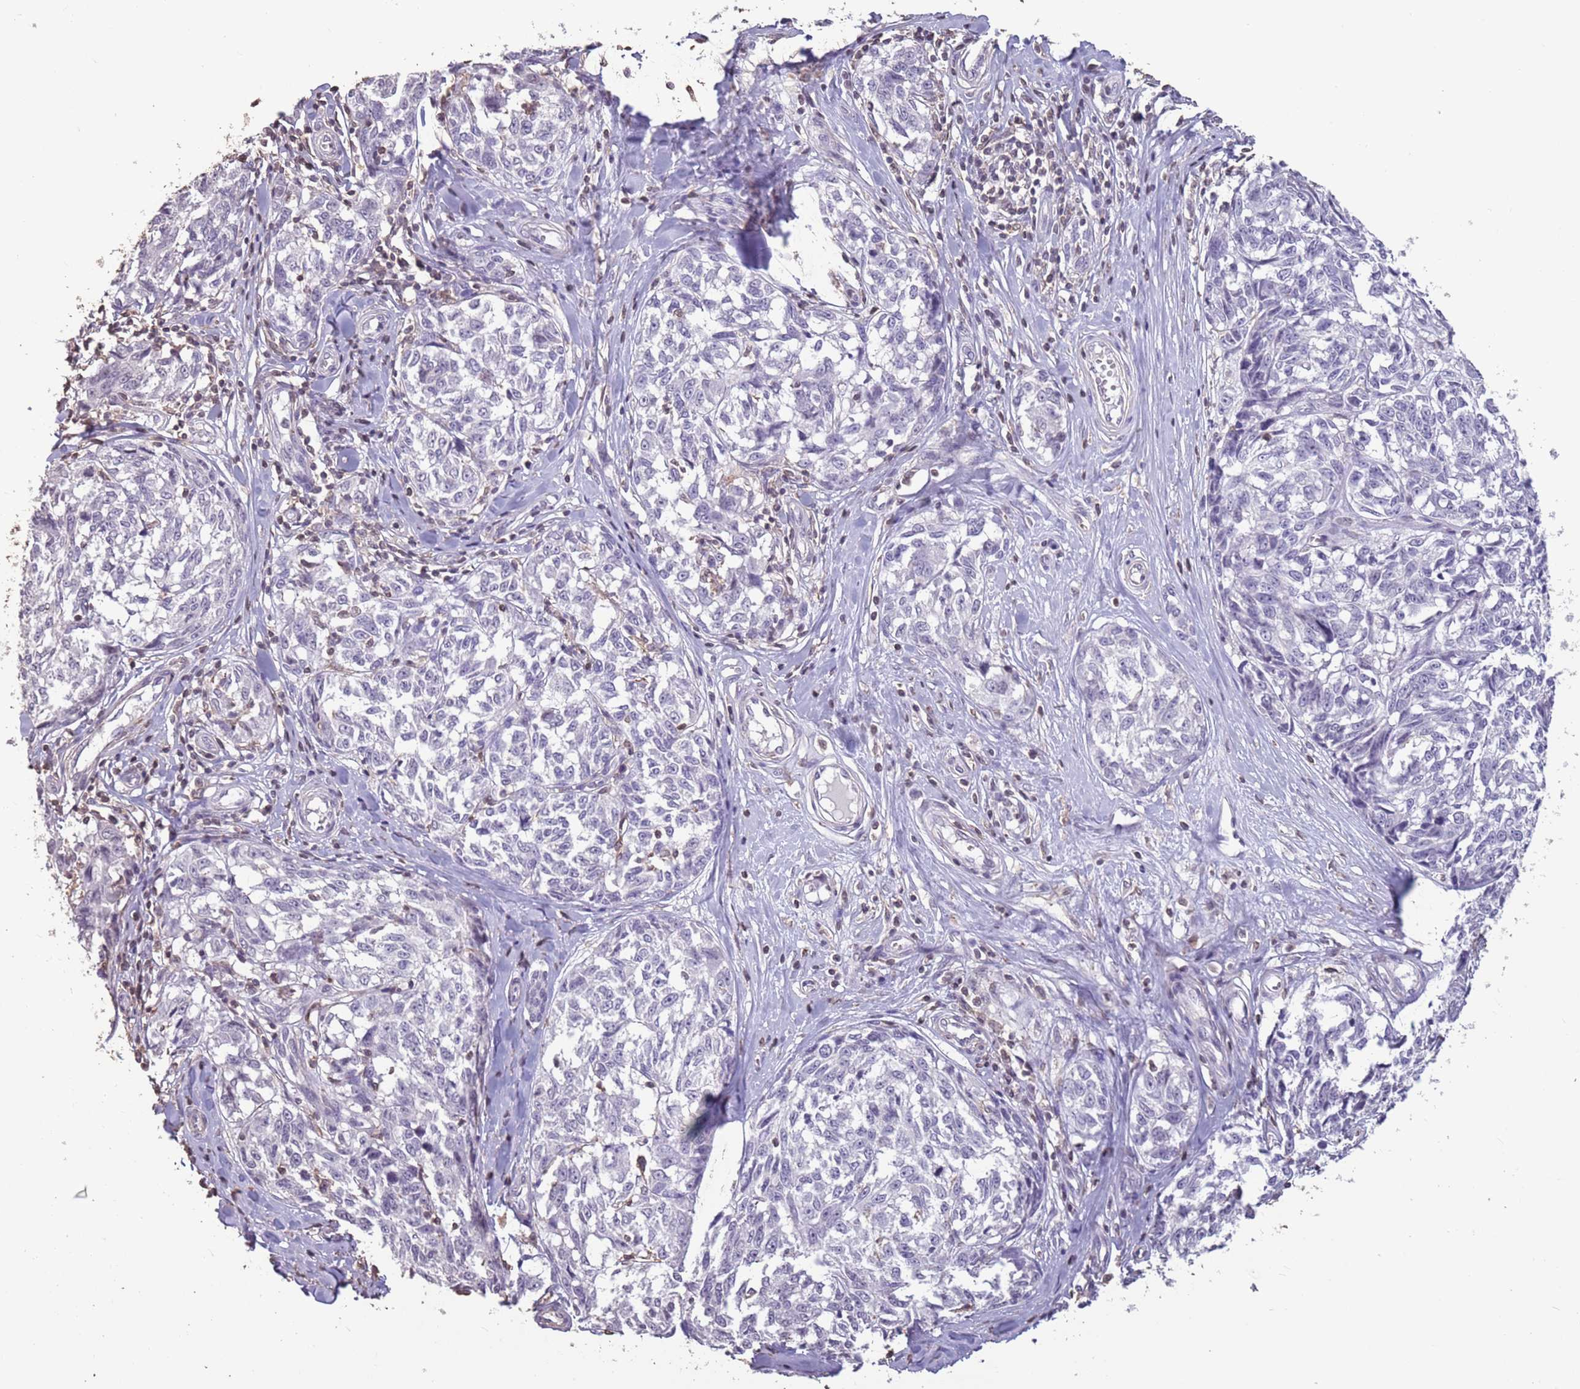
{"staining": {"intensity": "negative", "quantity": "none", "location": "none"}, "tissue": "melanoma", "cell_type": "Tumor cells", "image_type": "cancer", "snomed": [{"axis": "morphology", "description": "Normal tissue, NOS"}, {"axis": "morphology", "description": "Malignant melanoma, NOS"}, {"axis": "topography", "description": "Skin"}], "caption": "This is a image of immunohistochemistry (IHC) staining of melanoma, which shows no expression in tumor cells.", "gene": "SUN5", "patient": {"sex": "female", "age": 64}}